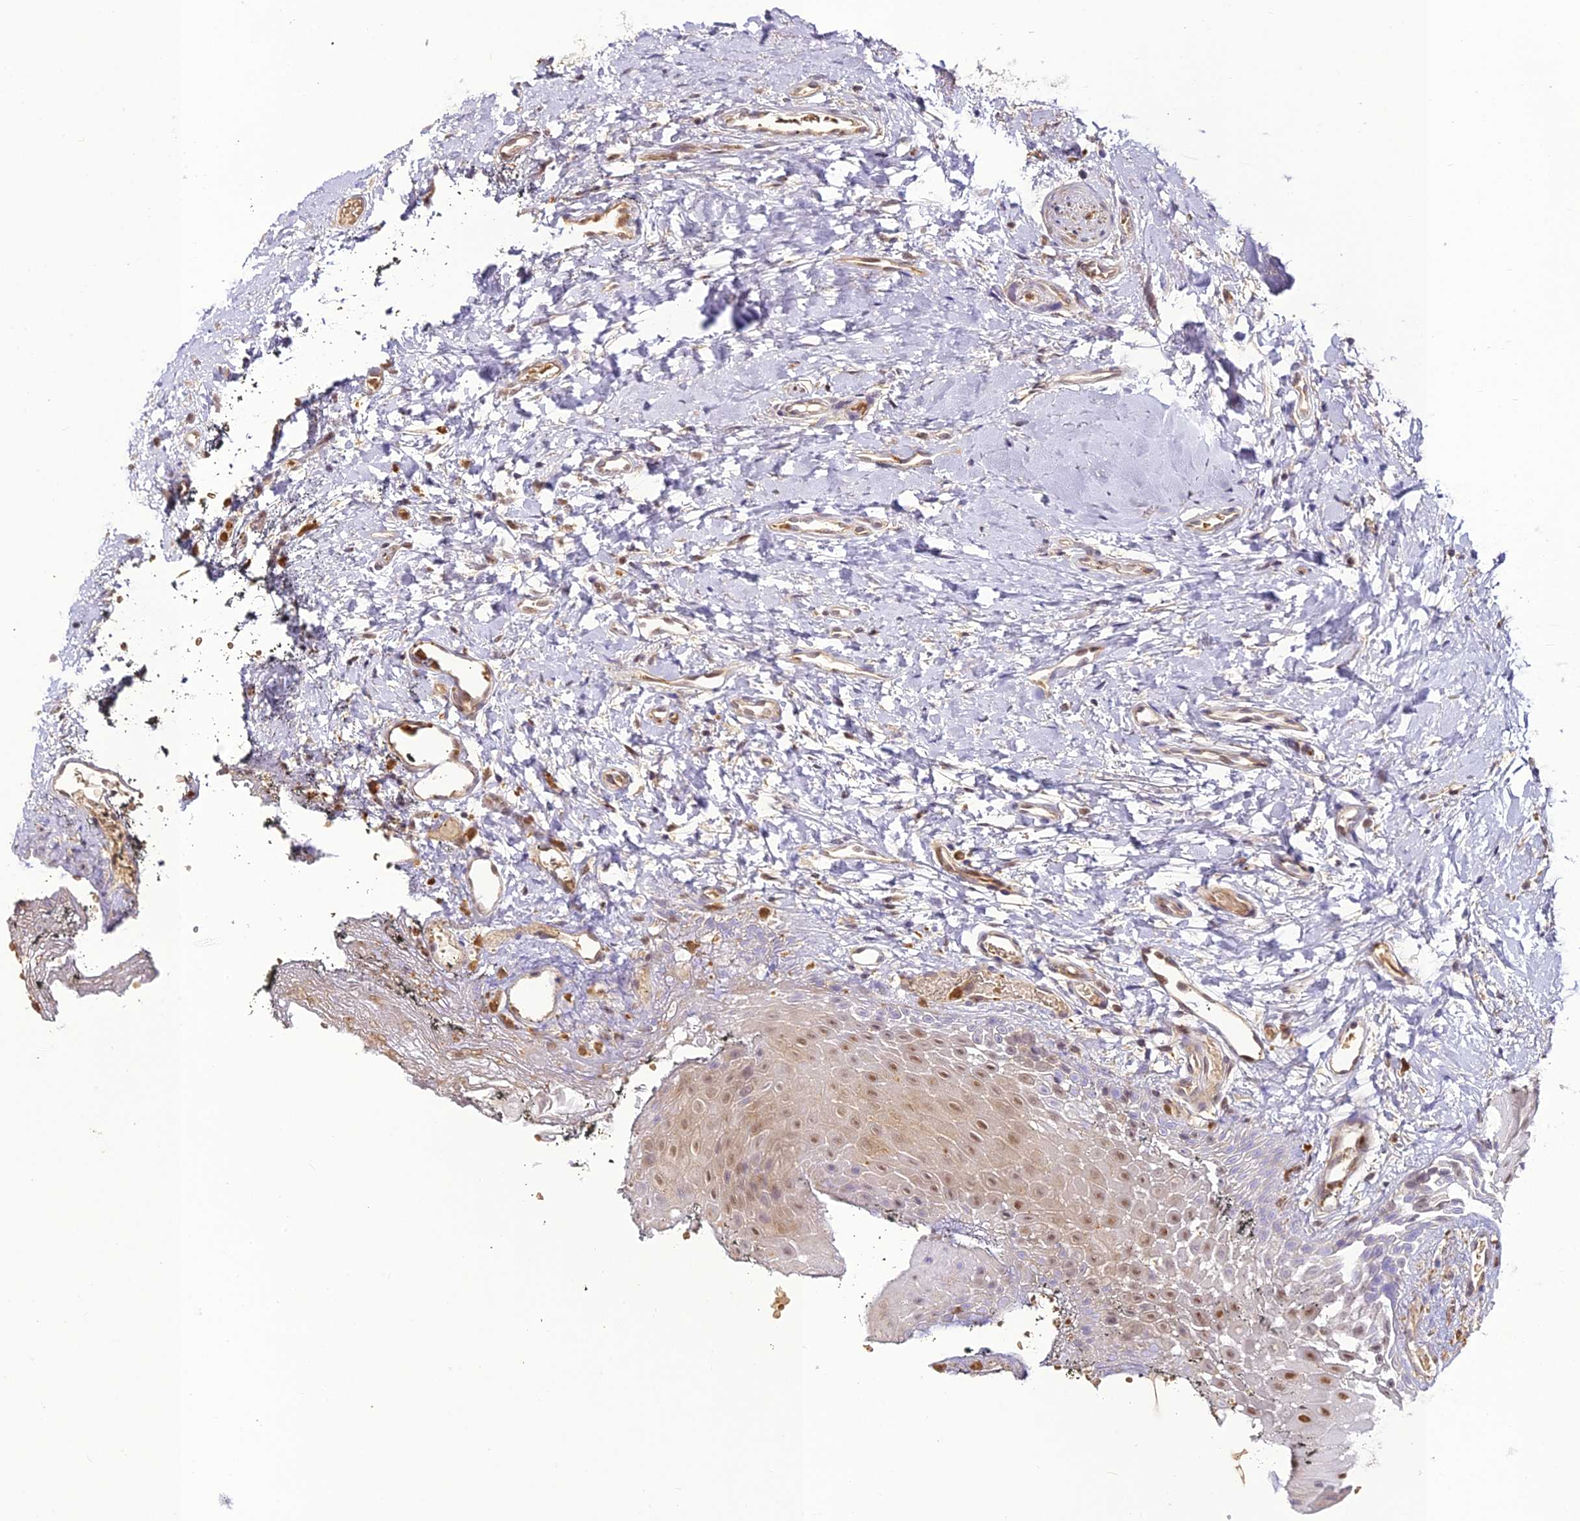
{"staining": {"intensity": "moderate", "quantity": "<25%", "location": "cytoplasmic/membranous"}, "tissue": "oral mucosa", "cell_type": "Squamous epithelial cells", "image_type": "normal", "snomed": [{"axis": "morphology", "description": "Normal tissue, NOS"}, {"axis": "topography", "description": "Oral tissue"}], "caption": "Immunohistochemistry of unremarkable human oral mucosa reveals low levels of moderate cytoplasmic/membranous staining in about <25% of squamous epithelial cells.", "gene": "BCDIN3D", "patient": {"sex": "male", "age": 74}}